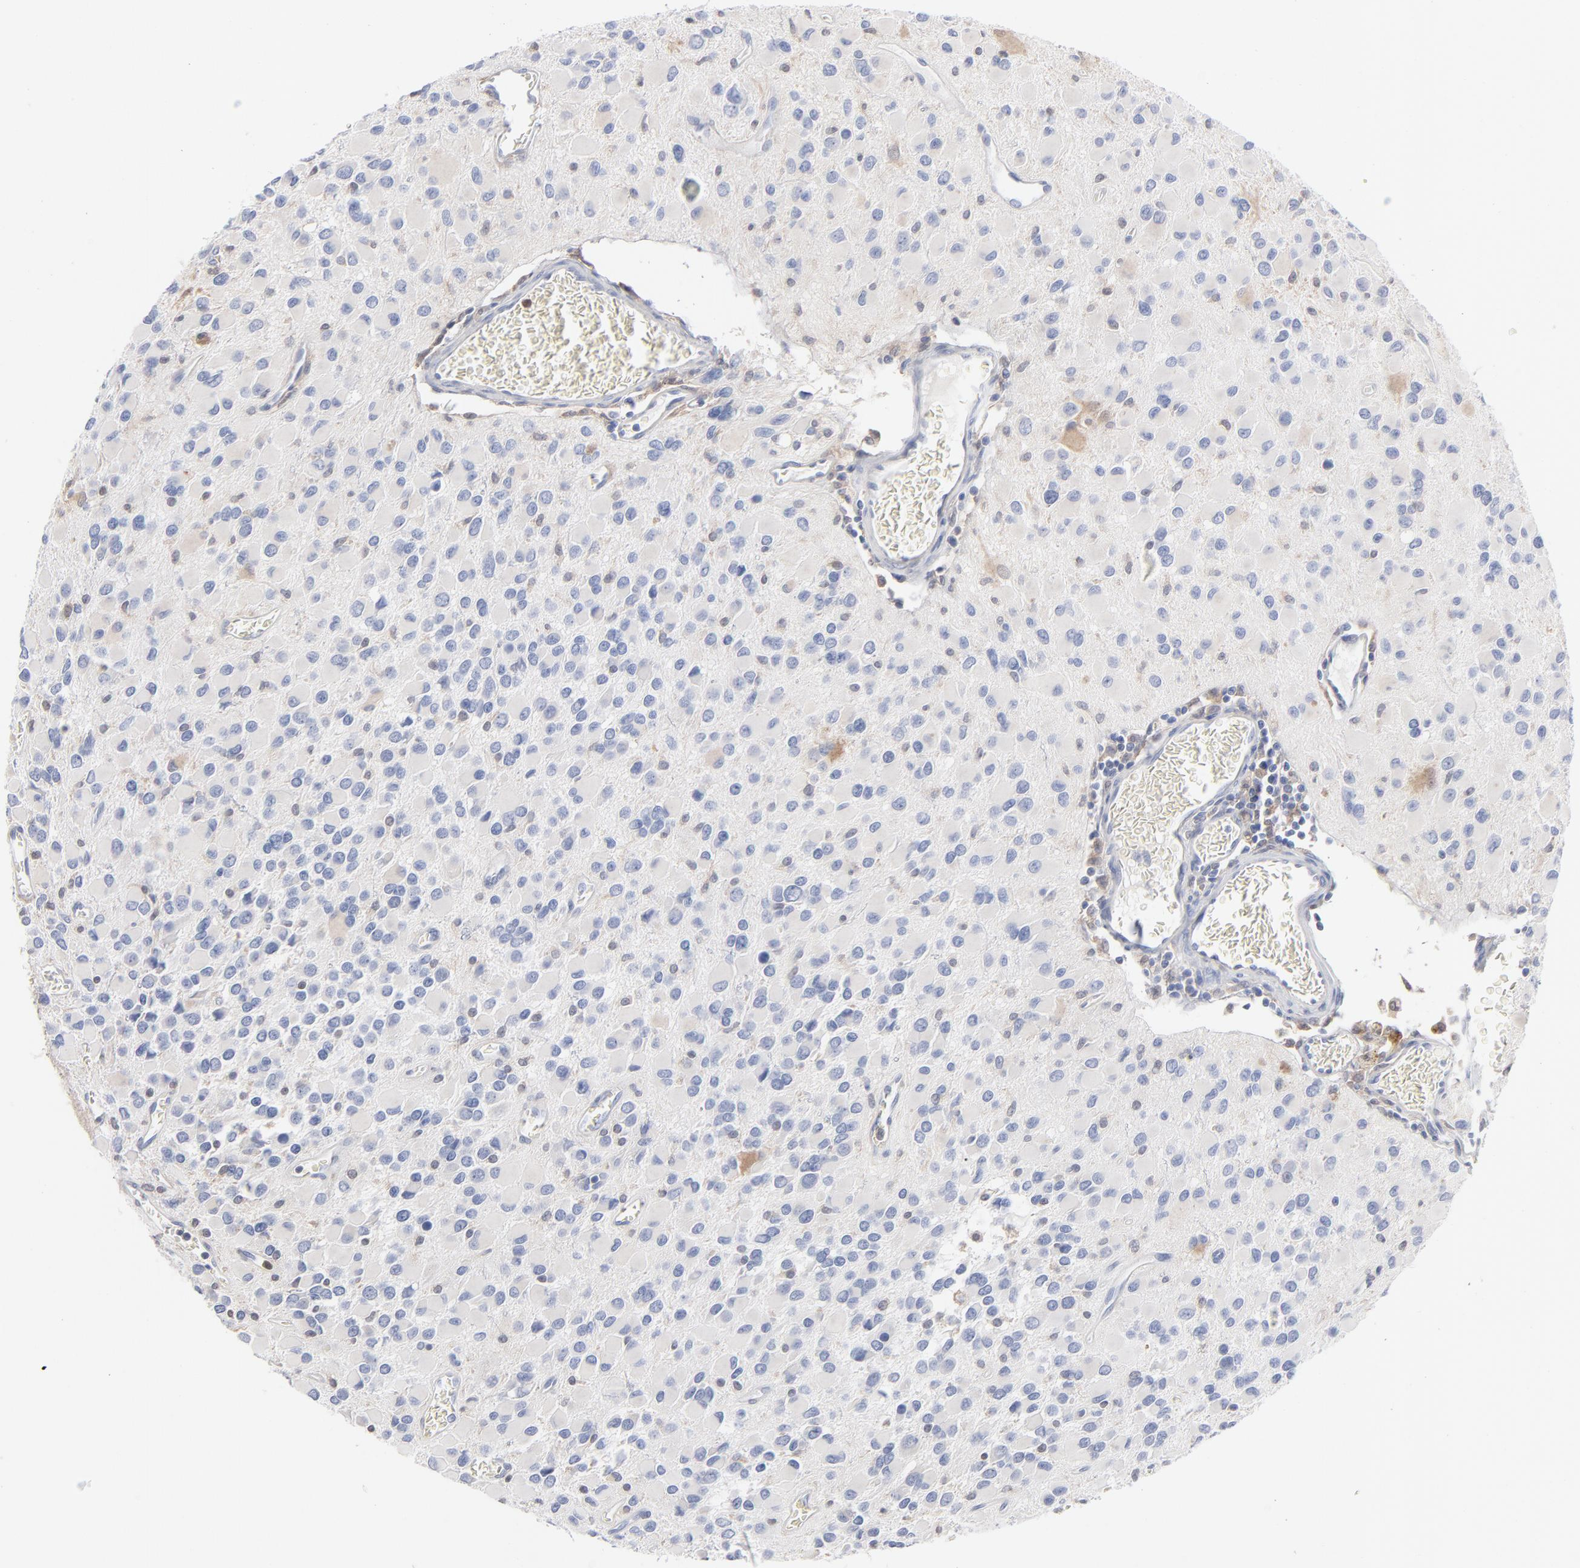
{"staining": {"intensity": "negative", "quantity": "none", "location": "none"}, "tissue": "glioma", "cell_type": "Tumor cells", "image_type": "cancer", "snomed": [{"axis": "morphology", "description": "Glioma, malignant, Low grade"}, {"axis": "topography", "description": "Brain"}], "caption": "There is no significant expression in tumor cells of glioma.", "gene": "ARRB1", "patient": {"sex": "male", "age": 42}}